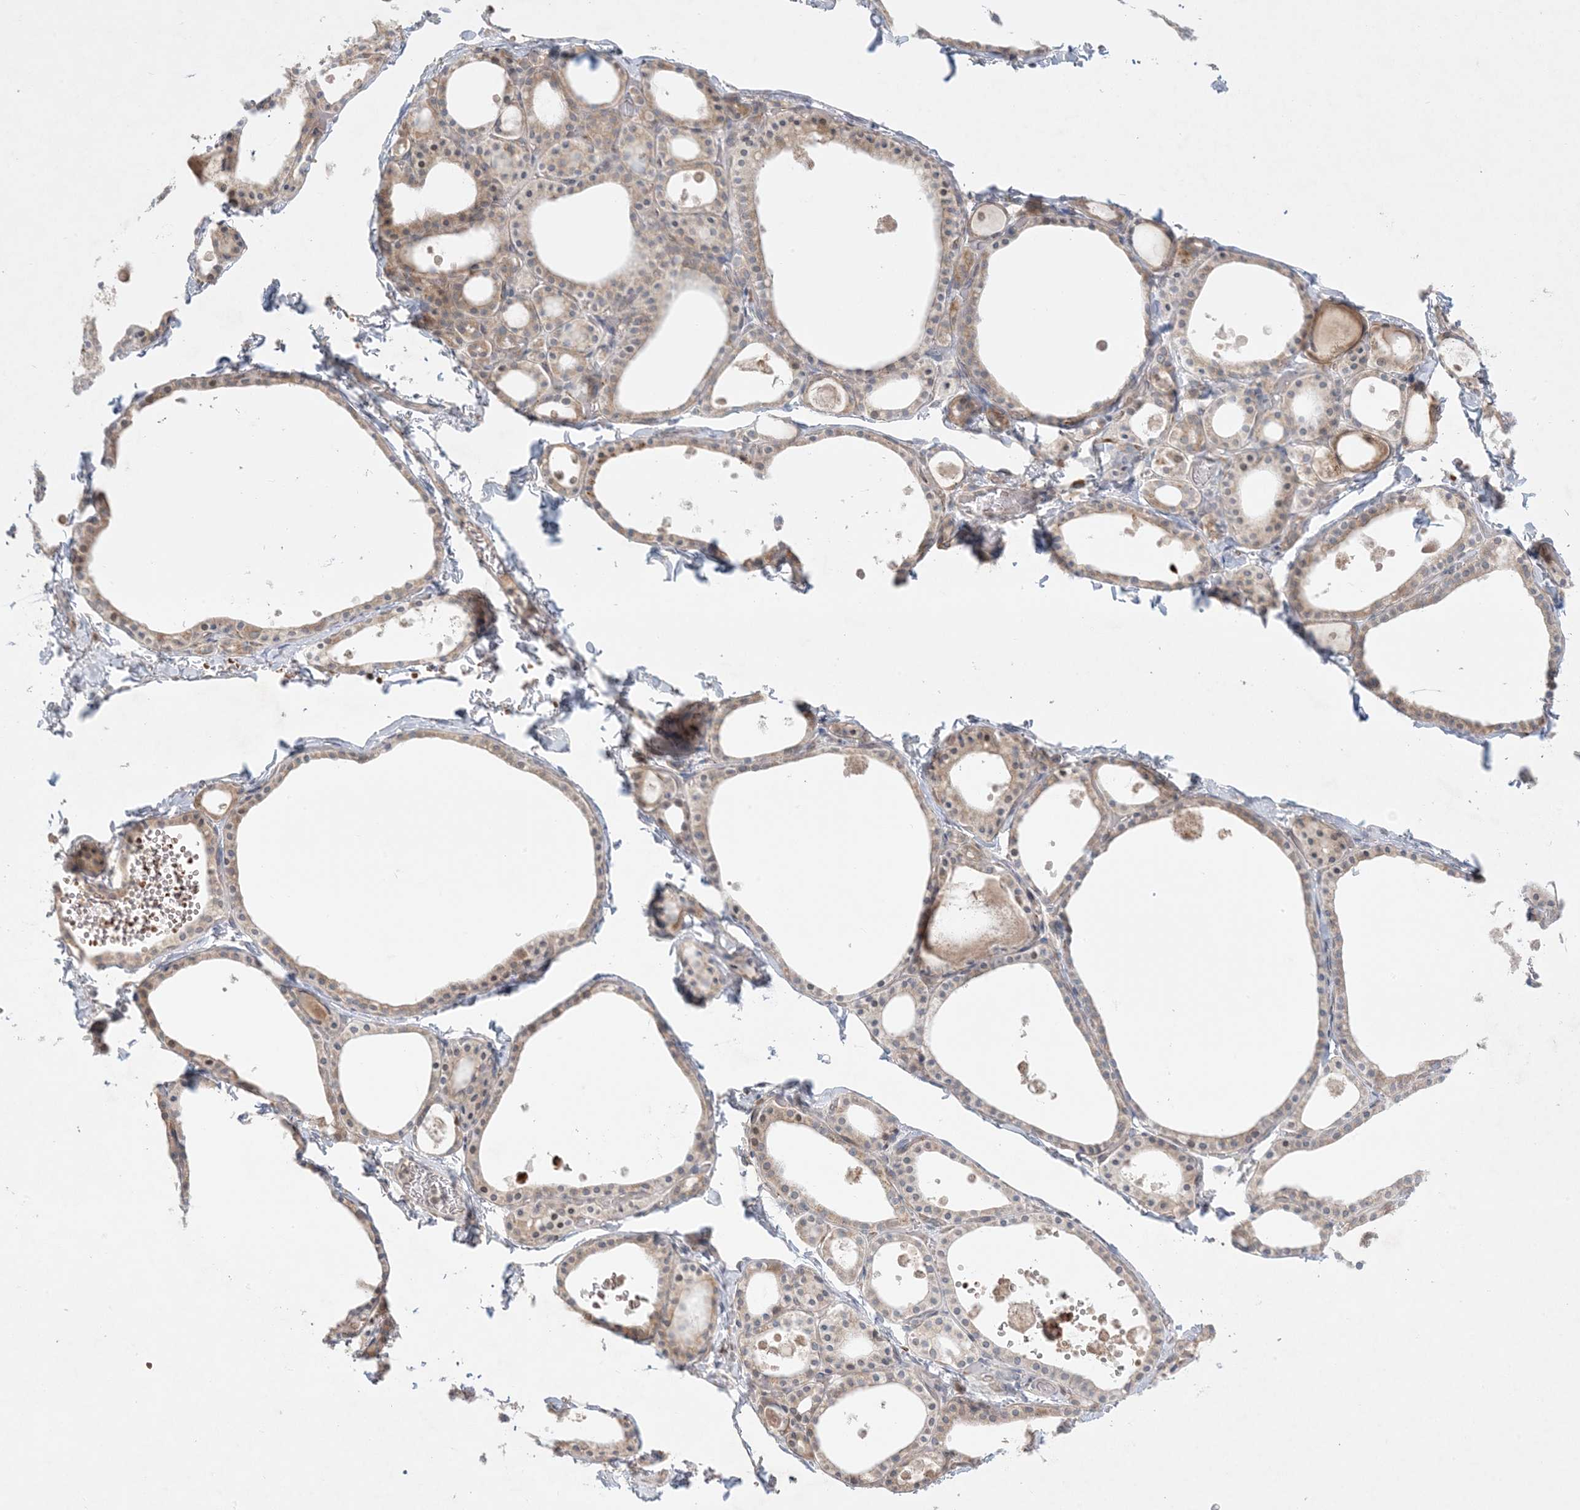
{"staining": {"intensity": "weak", "quantity": ">75%", "location": "cytoplasmic/membranous"}, "tissue": "thyroid gland", "cell_type": "Glandular cells", "image_type": "normal", "snomed": [{"axis": "morphology", "description": "Normal tissue, NOS"}, {"axis": "topography", "description": "Thyroid gland"}], "caption": "This photomicrograph demonstrates normal thyroid gland stained with immunohistochemistry to label a protein in brown. The cytoplasmic/membranous of glandular cells show weak positivity for the protein. Nuclei are counter-stained blue.", "gene": "MMGT1", "patient": {"sex": "male", "age": 56}}